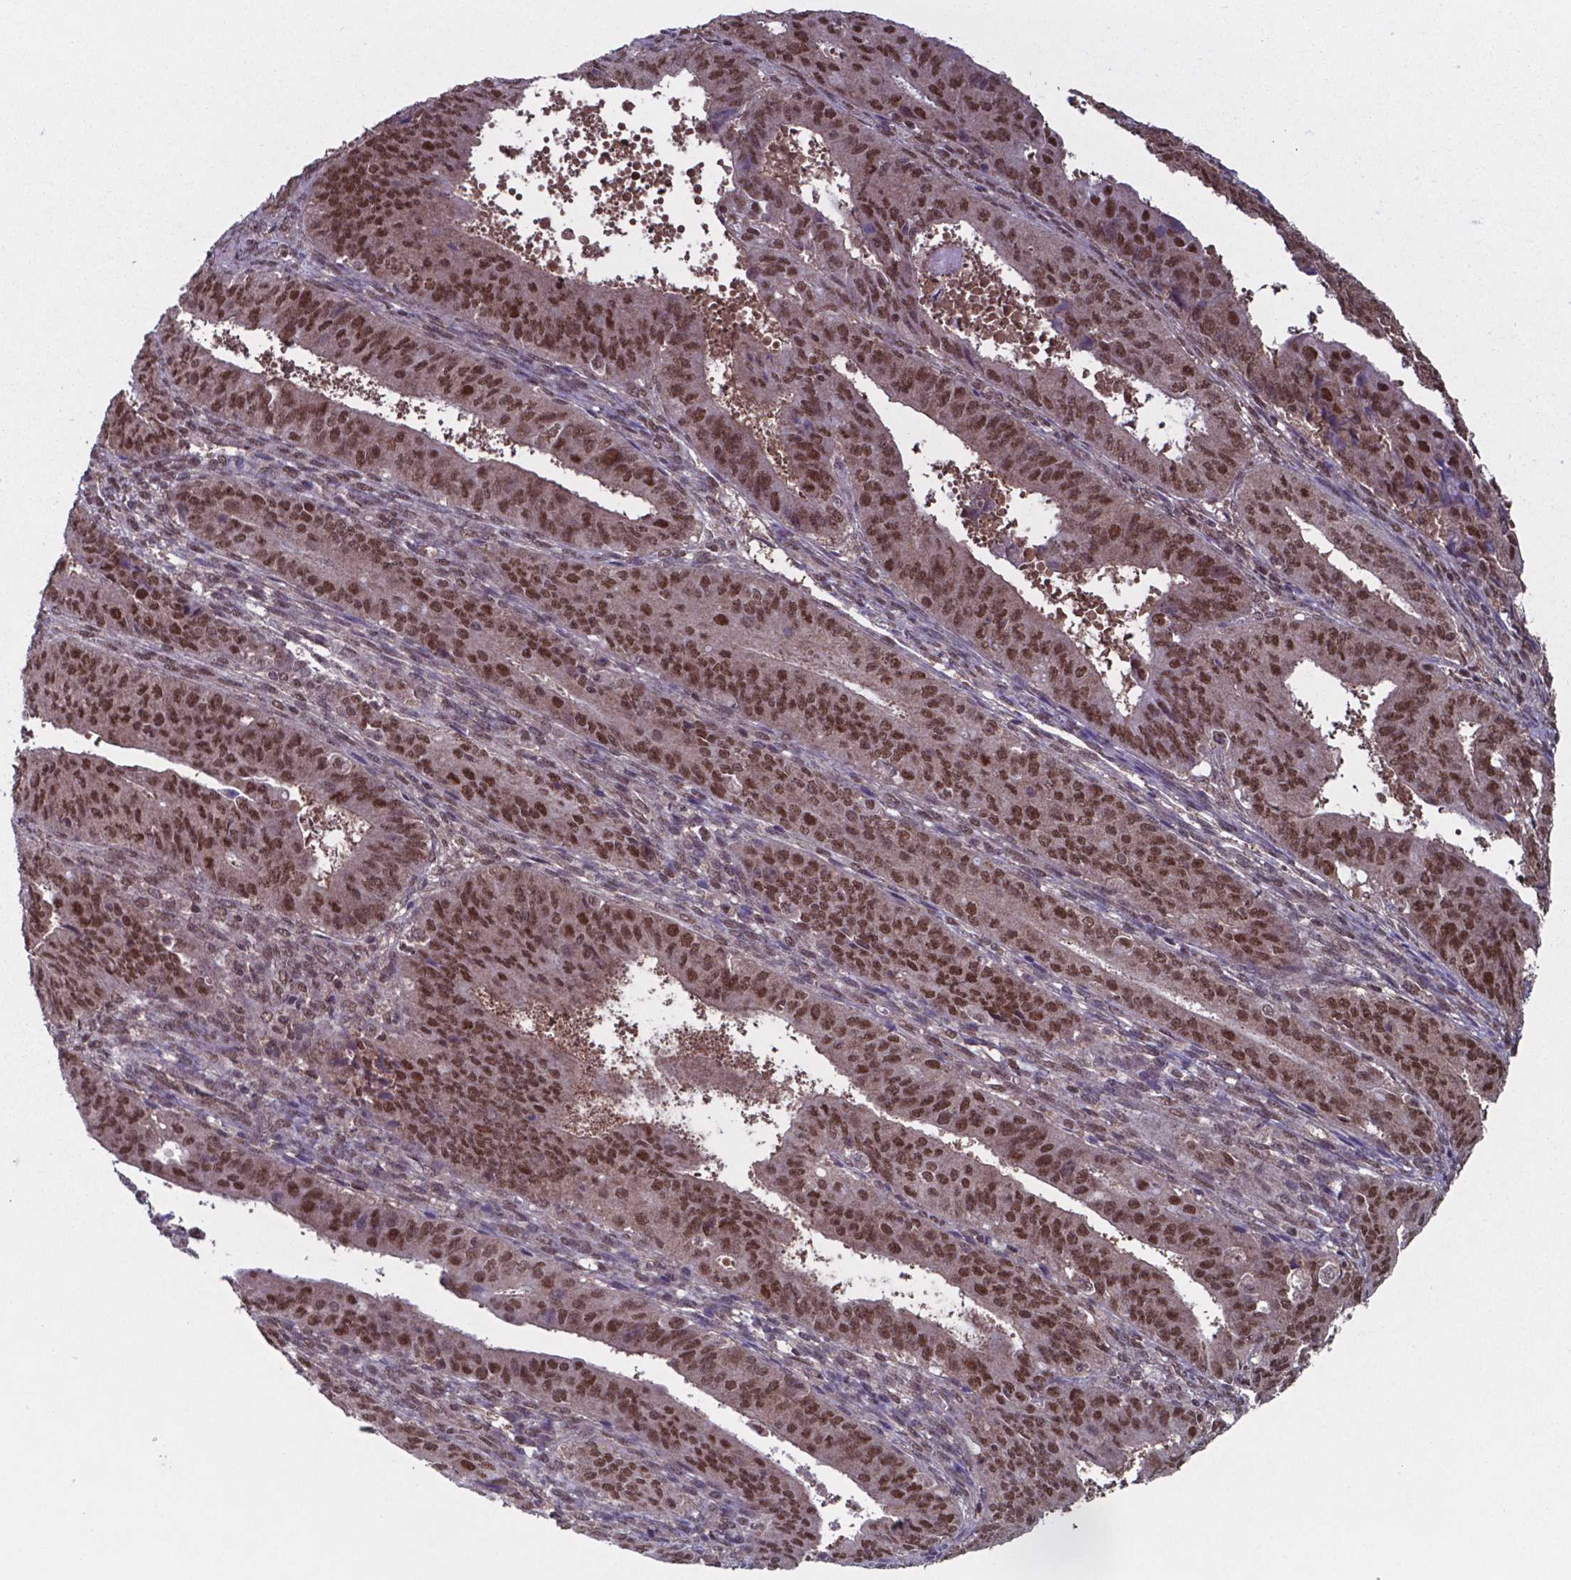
{"staining": {"intensity": "strong", "quantity": ">75%", "location": "nuclear"}, "tissue": "ovarian cancer", "cell_type": "Tumor cells", "image_type": "cancer", "snomed": [{"axis": "morphology", "description": "Carcinoma, endometroid"}, {"axis": "topography", "description": "Ovary"}], "caption": "This is a photomicrograph of immunohistochemistry (IHC) staining of ovarian endometroid carcinoma, which shows strong staining in the nuclear of tumor cells.", "gene": "UBA1", "patient": {"sex": "female", "age": 42}}